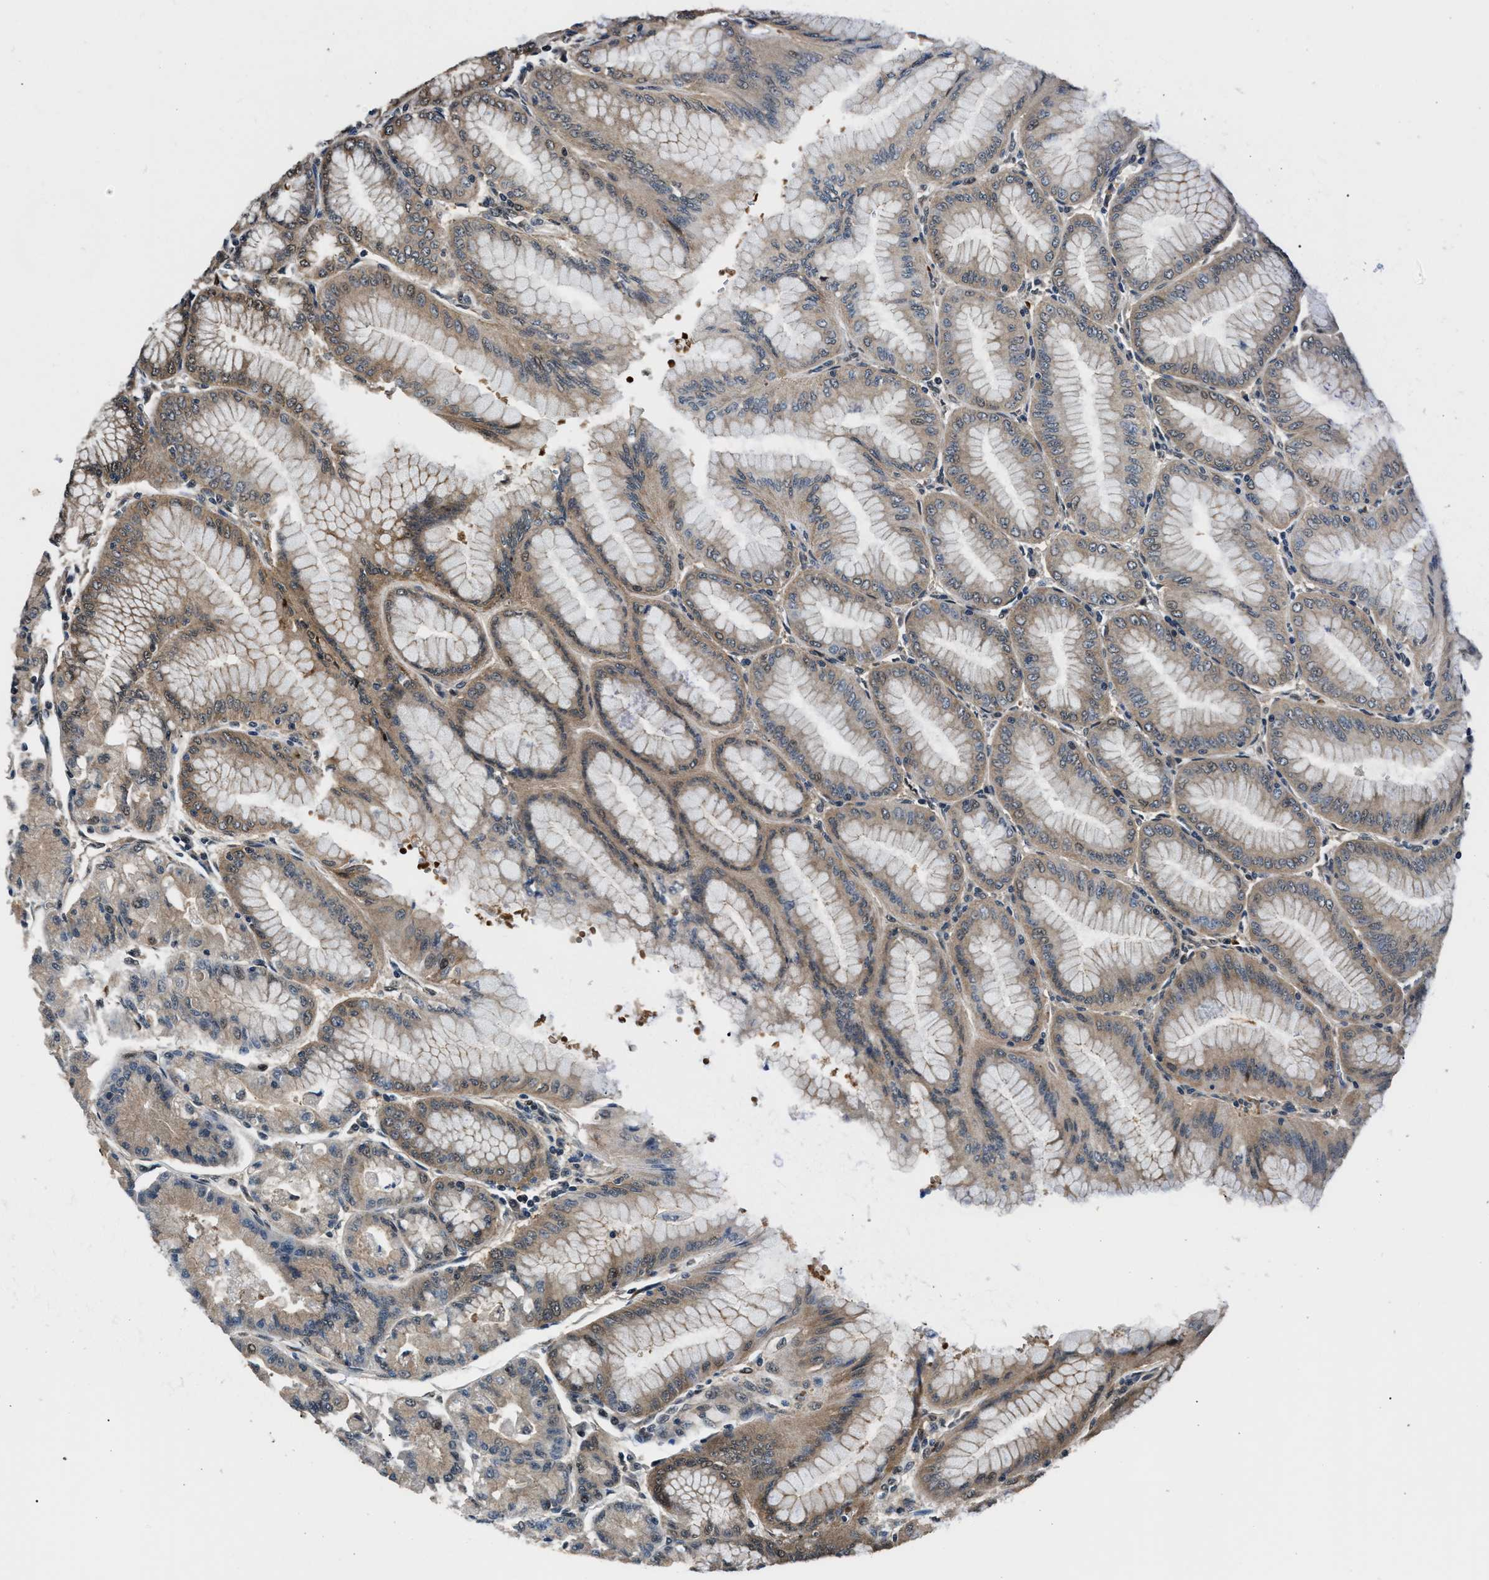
{"staining": {"intensity": "moderate", "quantity": ">75%", "location": "cytoplasmic/membranous,nuclear"}, "tissue": "stomach", "cell_type": "Glandular cells", "image_type": "normal", "snomed": [{"axis": "morphology", "description": "Normal tissue, NOS"}, {"axis": "topography", "description": "Stomach, lower"}], "caption": "Benign stomach reveals moderate cytoplasmic/membranous,nuclear staining in approximately >75% of glandular cells, visualized by immunohistochemistry. Immunohistochemistry stains the protein in brown and the nuclei are stained blue.", "gene": "RBM33", "patient": {"sex": "male", "age": 71}}